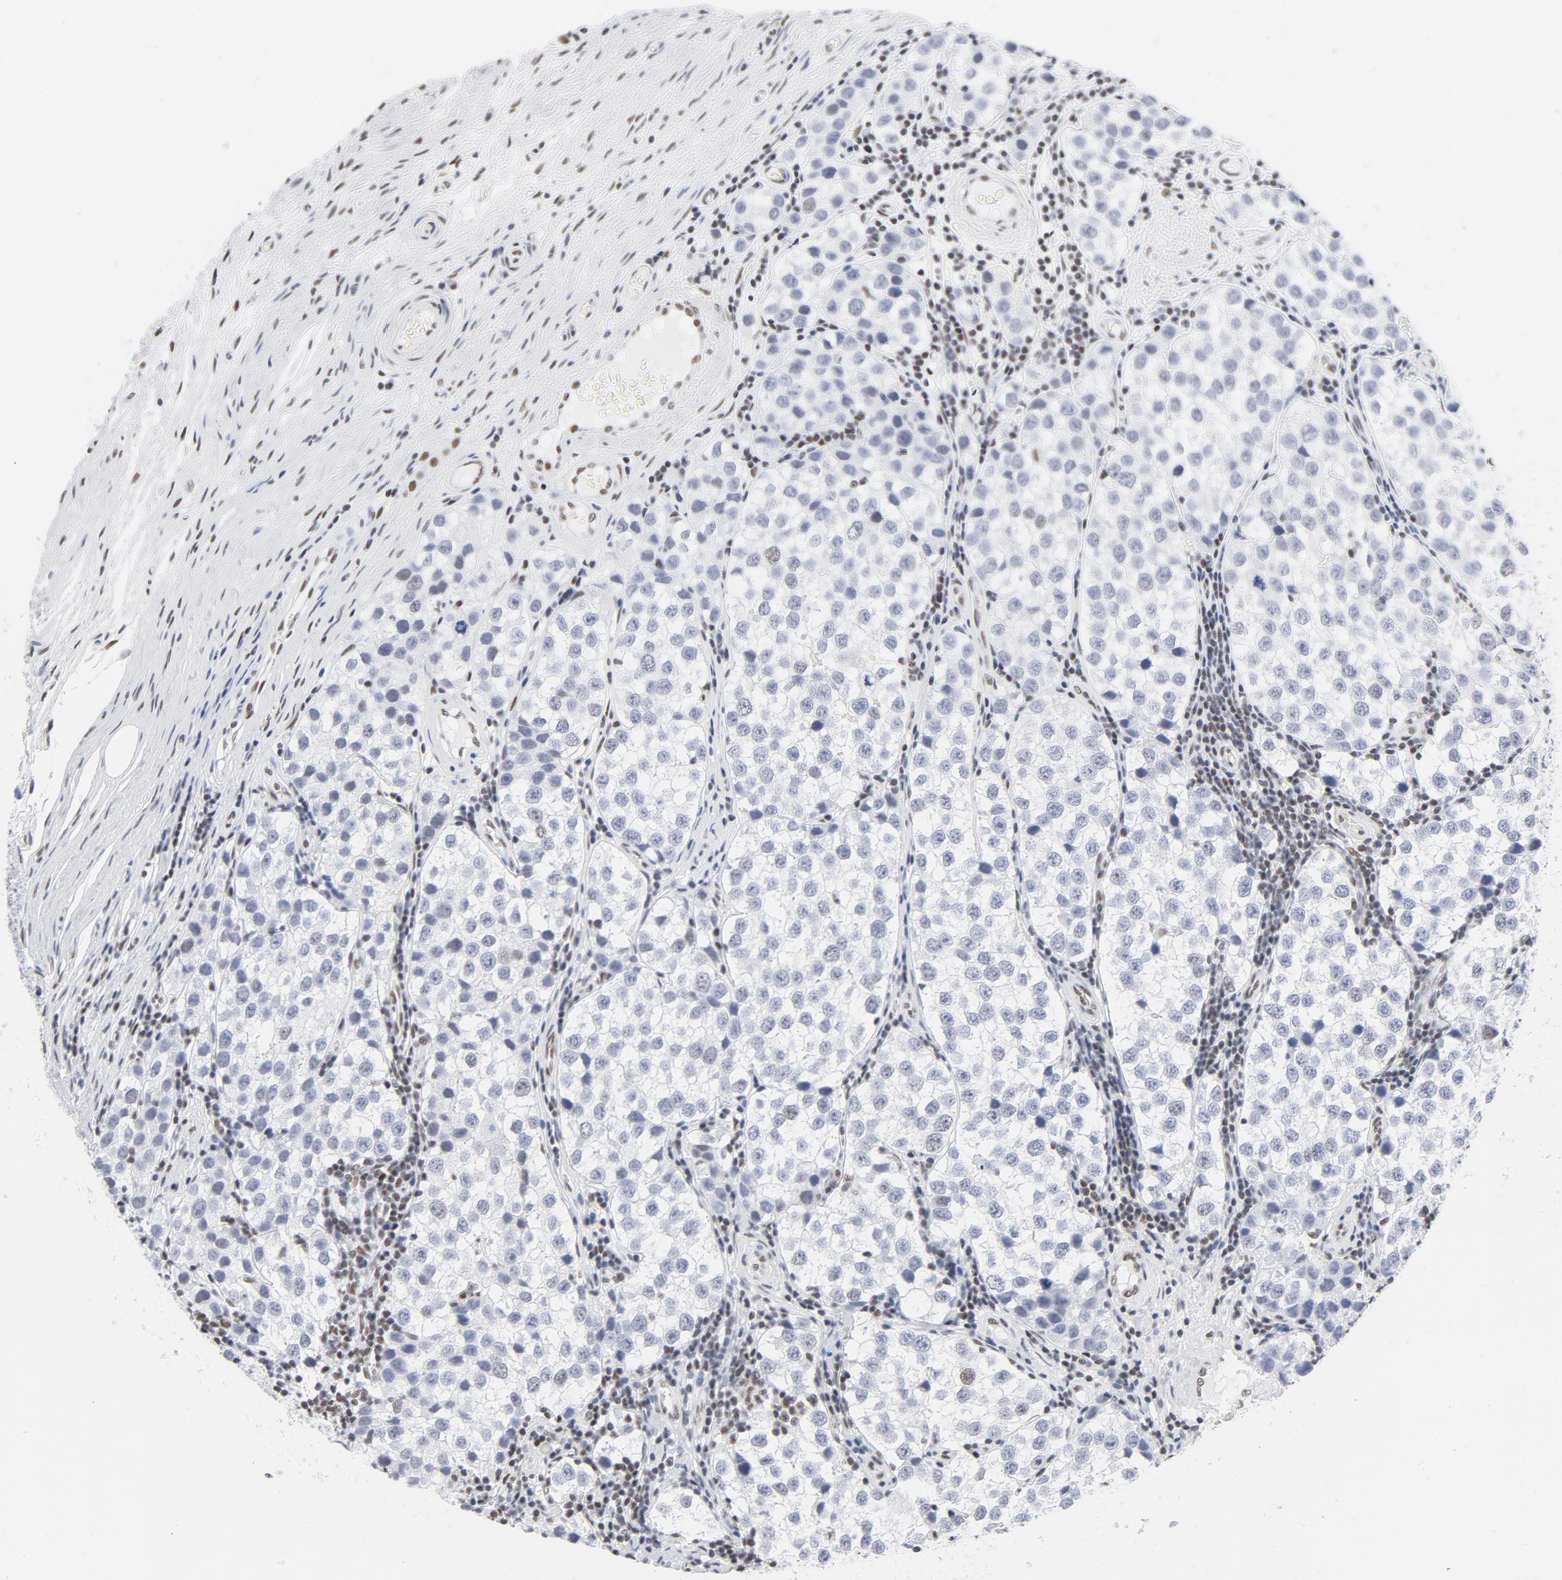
{"staining": {"intensity": "moderate", "quantity": "<25%", "location": "nuclear"}, "tissue": "testis cancer", "cell_type": "Tumor cells", "image_type": "cancer", "snomed": [{"axis": "morphology", "description": "Seminoma, NOS"}, {"axis": "topography", "description": "Testis"}], "caption": "A photomicrograph of testis cancer (seminoma) stained for a protein reveals moderate nuclear brown staining in tumor cells.", "gene": "ATF2", "patient": {"sex": "male", "age": 39}}